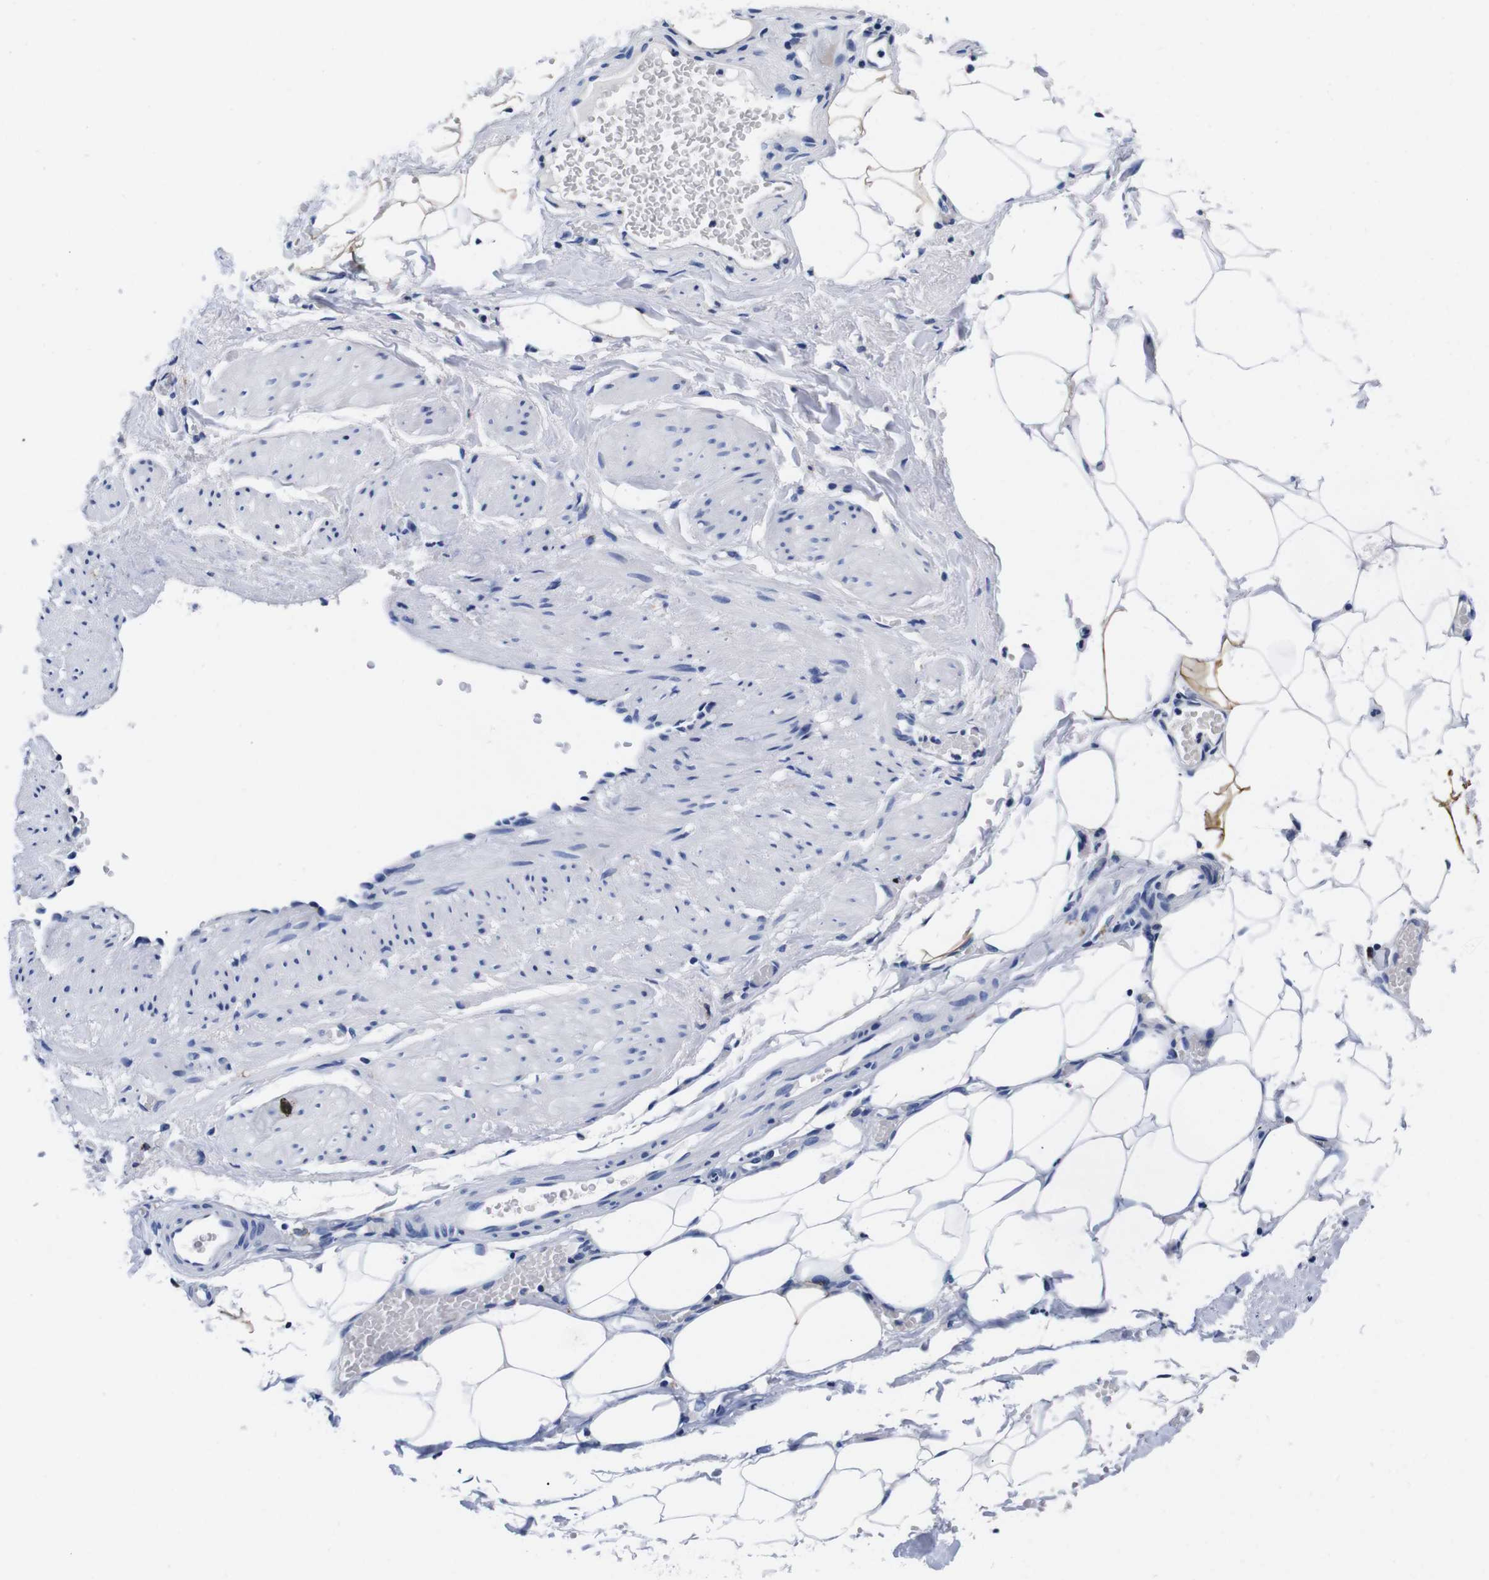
{"staining": {"intensity": "negative", "quantity": "none", "location": "none"}, "tissue": "adipose tissue", "cell_type": "Adipocytes", "image_type": "normal", "snomed": [{"axis": "morphology", "description": "Normal tissue, NOS"}, {"axis": "topography", "description": "Soft tissue"}, {"axis": "topography", "description": "Vascular tissue"}], "caption": "IHC of unremarkable human adipose tissue reveals no positivity in adipocytes.", "gene": "ENSG00000248993", "patient": {"sex": "female", "age": 35}}